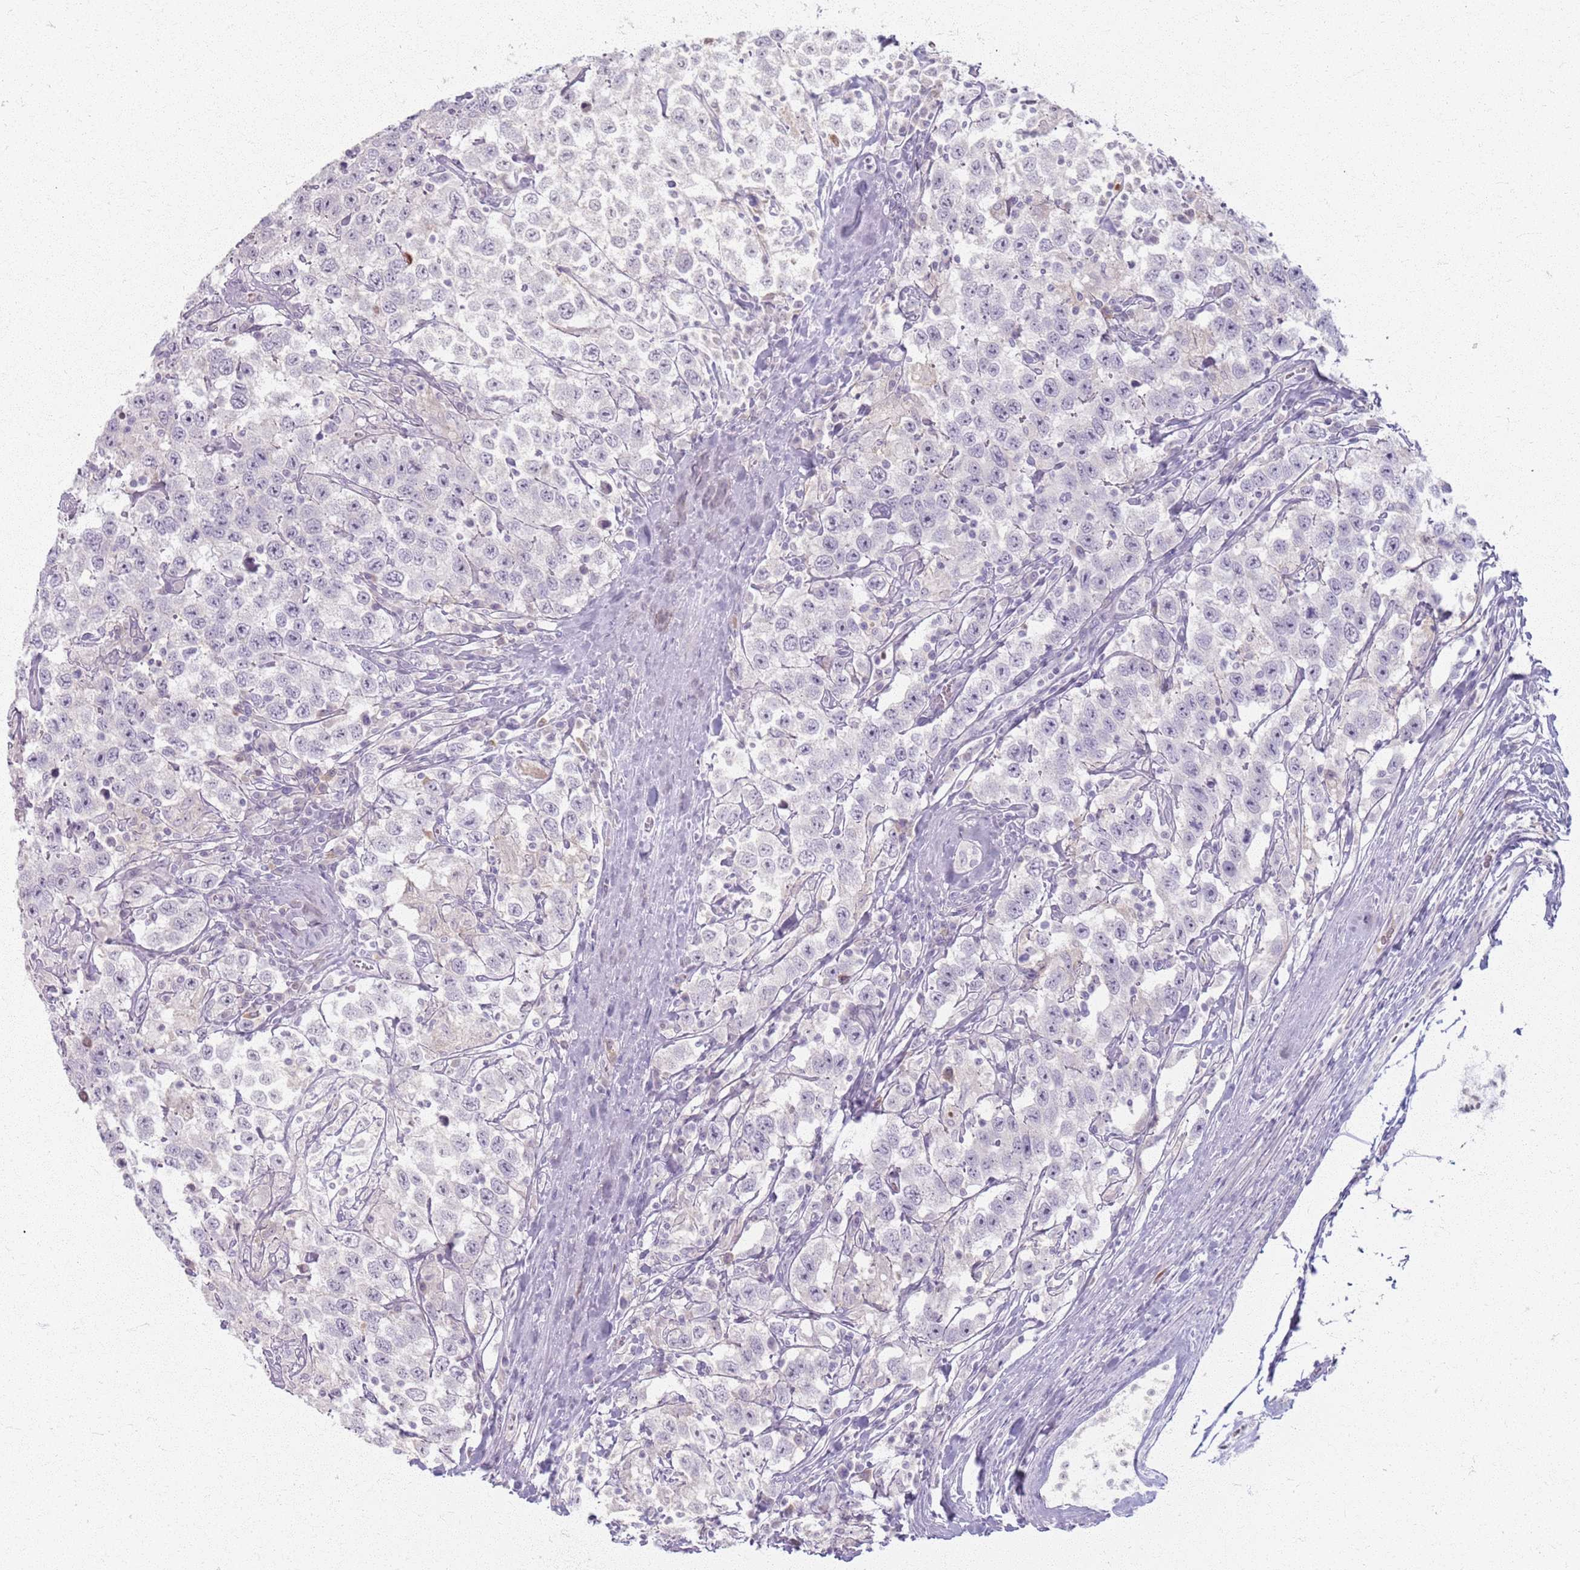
{"staining": {"intensity": "negative", "quantity": "none", "location": "none"}, "tissue": "testis cancer", "cell_type": "Tumor cells", "image_type": "cancer", "snomed": [{"axis": "morphology", "description": "Seminoma, NOS"}, {"axis": "topography", "description": "Testis"}], "caption": "The image reveals no significant expression in tumor cells of testis seminoma. (DAB immunohistochemistry with hematoxylin counter stain).", "gene": "CRIPT", "patient": {"sex": "male", "age": 41}}